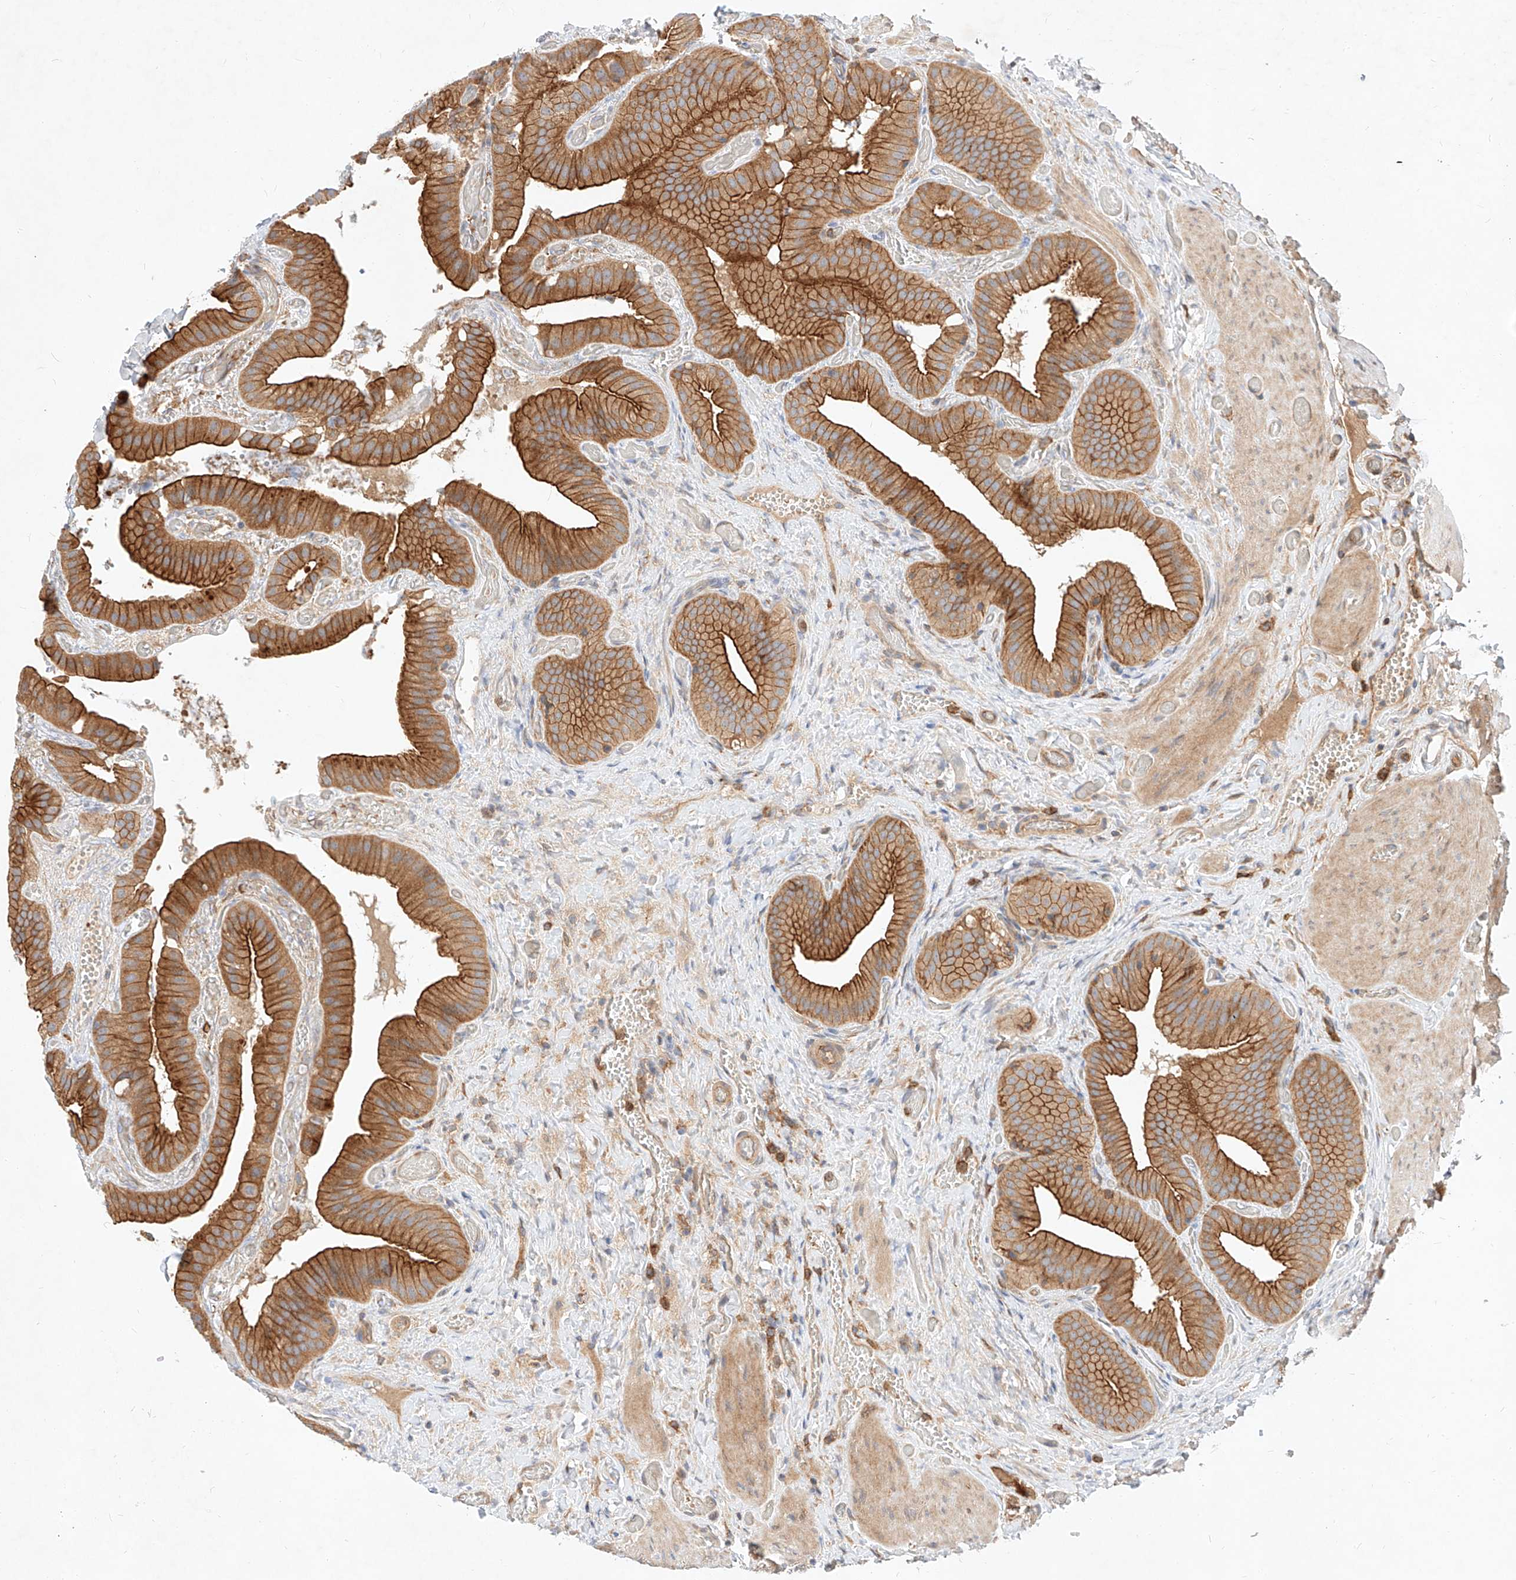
{"staining": {"intensity": "strong", "quantity": ">75%", "location": "cytoplasmic/membranous"}, "tissue": "gallbladder", "cell_type": "Glandular cells", "image_type": "normal", "snomed": [{"axis": "morphology", "description": "Normal tissue, NOS"}, {"axis": "topography", "description": "Gallbladder"}], "caption": "Gallbladder stained with DAB (3,3'-diaminobenzidine) immunohistochemistry demonstrates high levels of strong cytoplasmic/membranous expression in approximately >75% of glandular cells.", "gene": "NFAM1", "patient": {"sex": "female", "age": 64}}